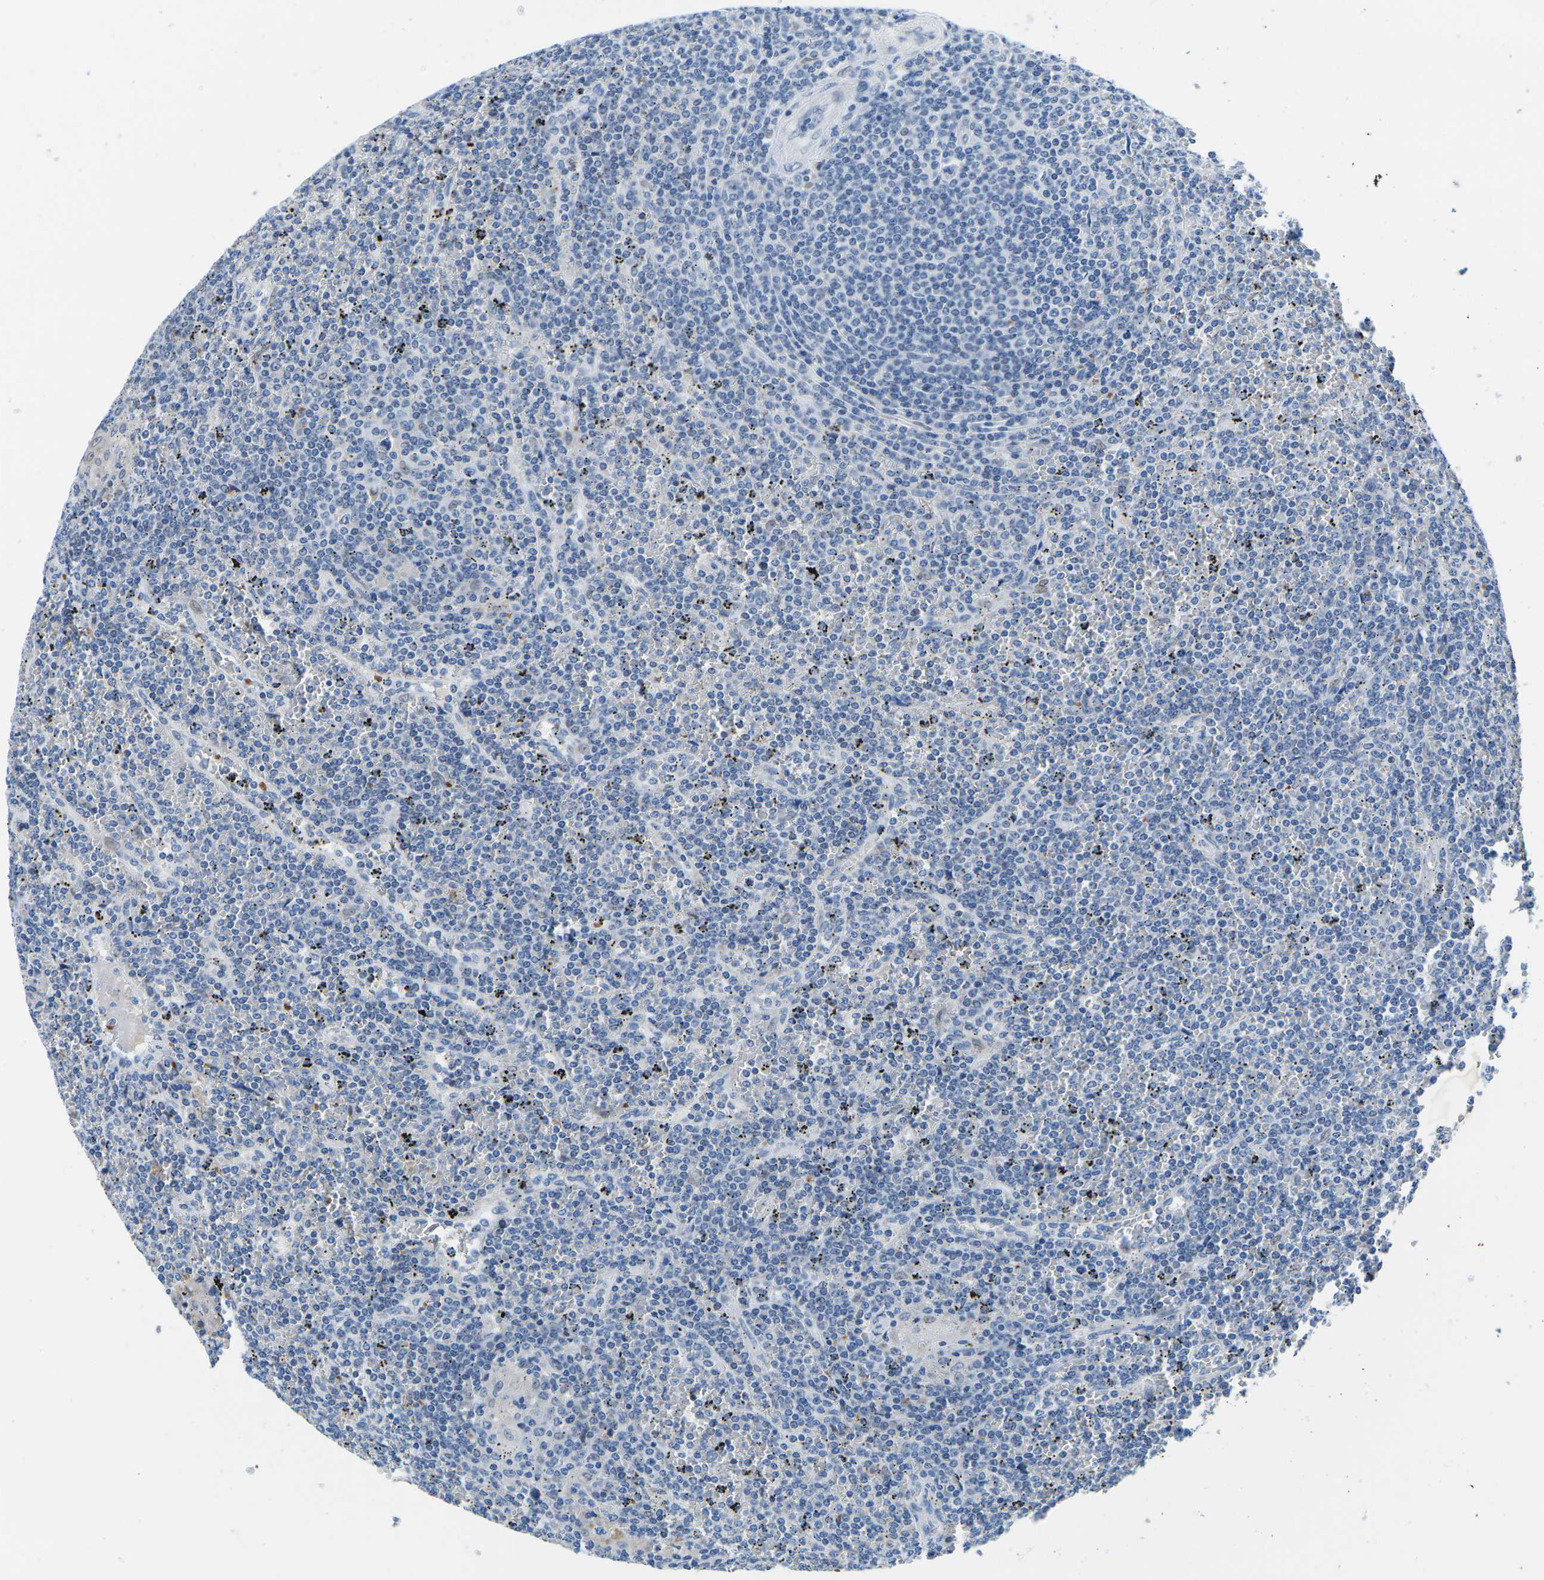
{"staining": {"intensity": "negative", "quantity": "none", "location": "none"}, "tissue": "lymphoma", "cell_type": "Tumor cells", "image_type": "cancer", "snomed": [{"axis": "morphology", "description": "Malignant lymphoma, non-Hodgkin's type, Low grade"}, {"axis": "topography", "description": "Spleen"}], "caption": "Immunohistochemistry image of malignant lymphoma, non-Hodgkin's type (low-grade) stained for a protein (brown), which shows no staining in tumor cells.", "gene": "TM6SF1", "patient": {"sex": "female", "age": 19}}